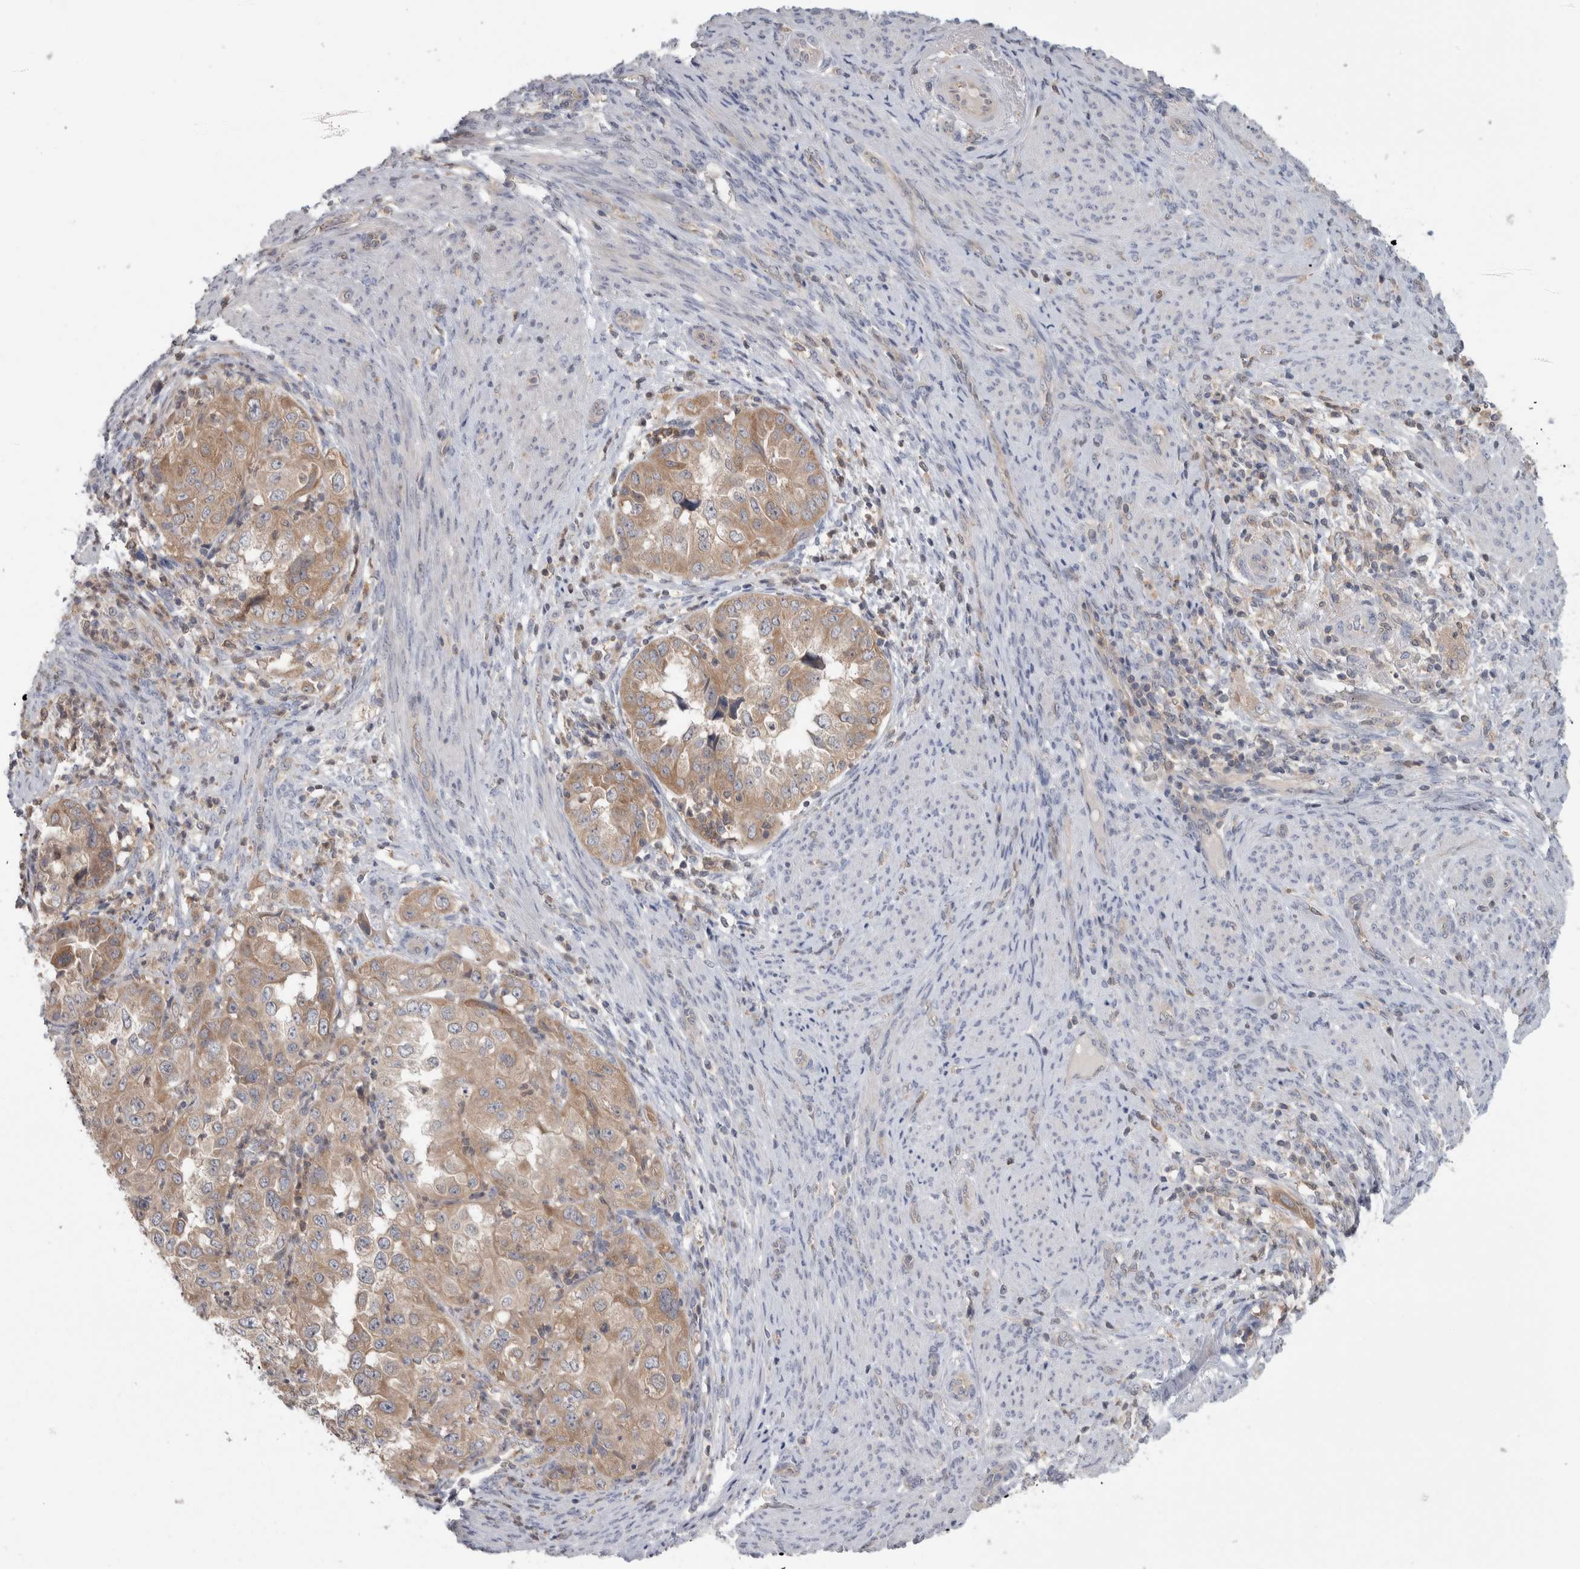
{"staining": {"intensity": "moderate", "quantity": ">75%", "location": "cytoplasmic/membranous"}, "tissue": "endometrial cancer", "cell_type": "Tumor cells", "image_type": "cancer", "snomed": [{"axis": "morphology", "description": "Adenocarcinoma, NOS"}, {"axis": "topography", "description": "Endometrium"}], "caption": "Moderate cytoplasmic/membranous protein positivity is appreciated in approximately >75% of tumor cells in adenocarcinoma (endometrial).", "gene": "HTATIP2", "patient": {"sex": "female", "age": 85}}